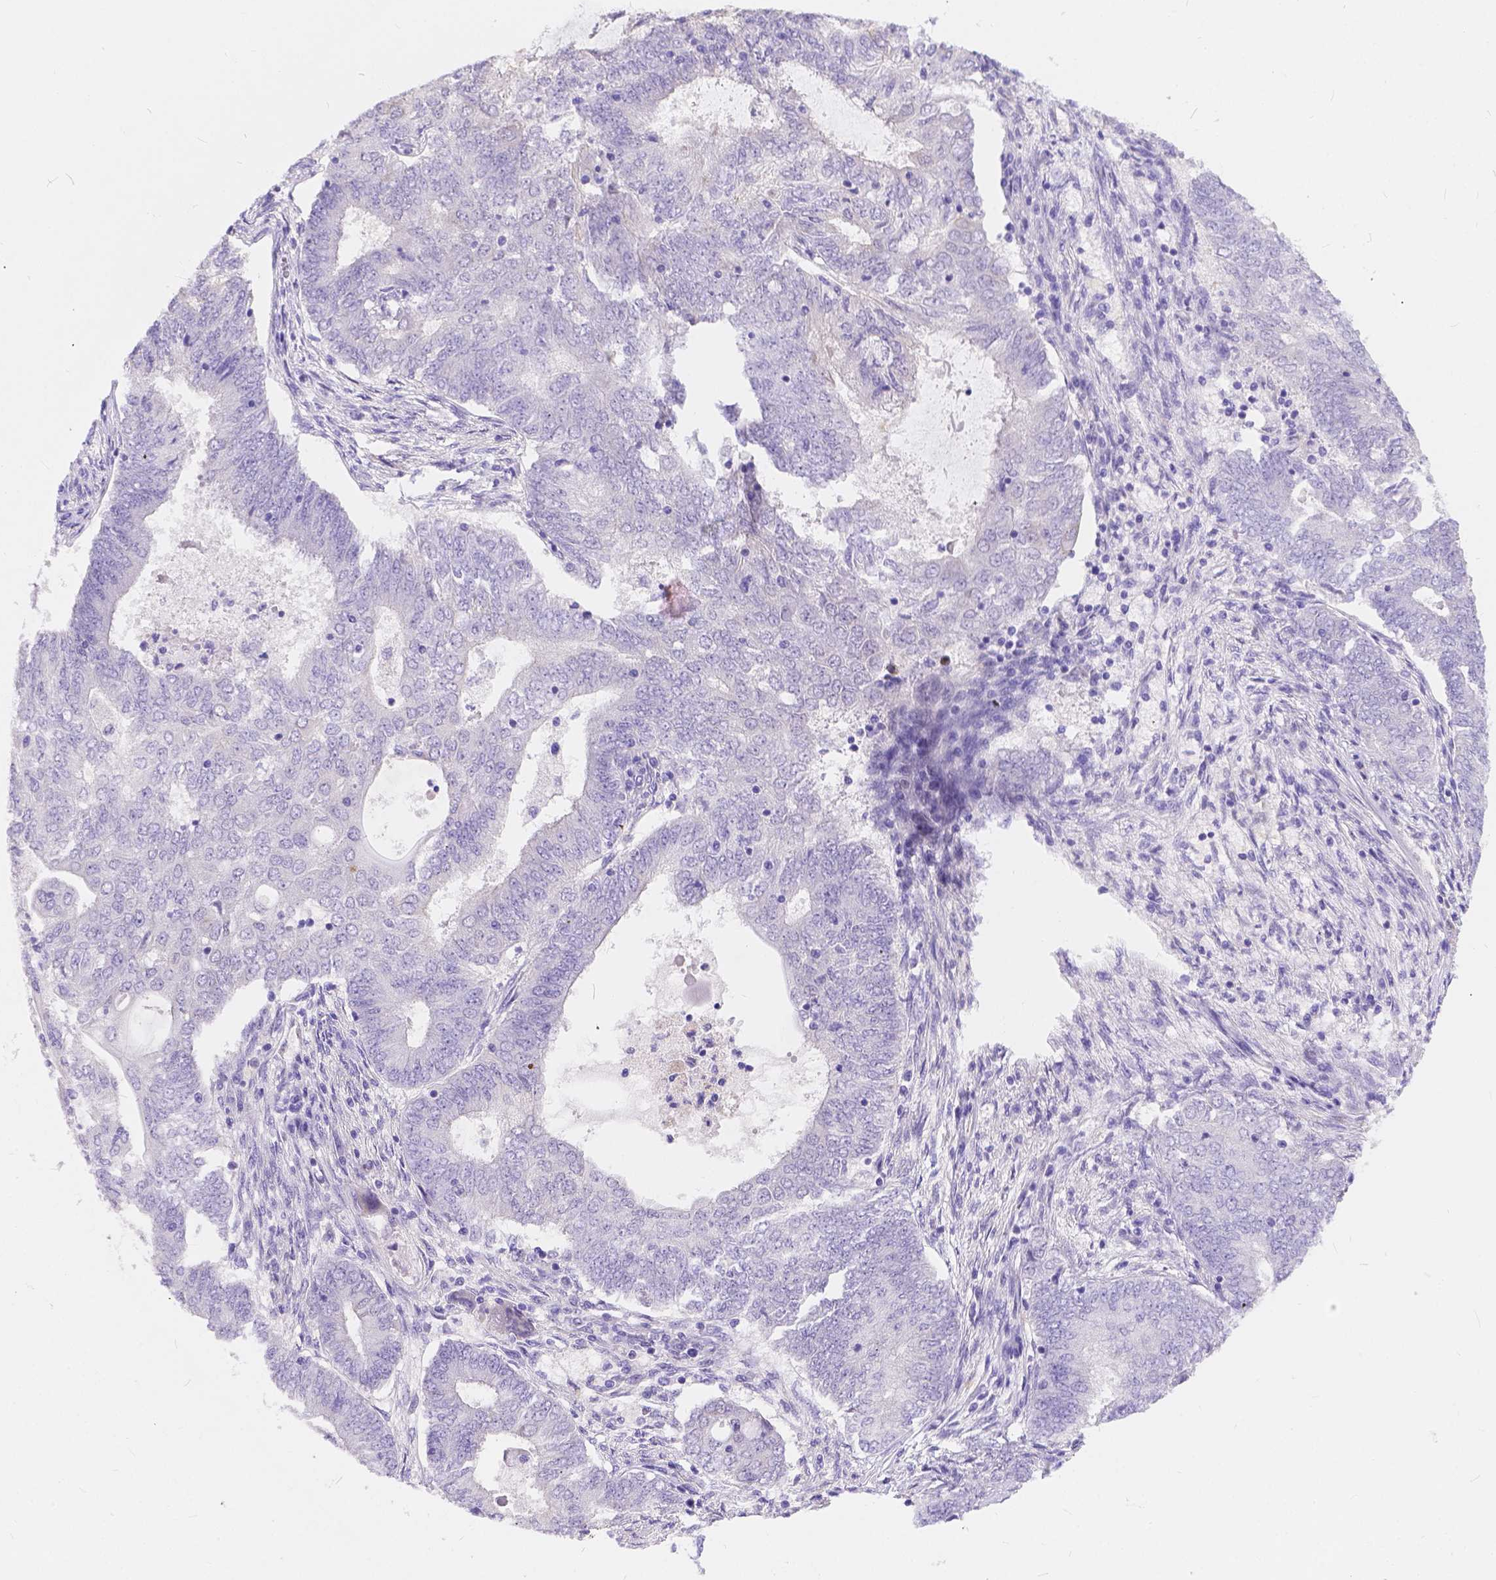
{"staining": {"intensity": "negative", "quantity": "none", "location": "none"}, "tissue": "endometrial cancer", "cell_type": "Tumor cells", "image_type": "cancer", "snomed": [{"axis": "morphology", "description": "Adenocarcinoma, NOS"}, {"axis": "topography", "description": "Endometrium"}], "caption": "DAB (3,3'-diaminobenzidine) immunohistochemical staining of endometrial cancer shows no significant expression in tumor cells.", "gene": "DLEC1", "patient": {"sex": "female", "age": 62}}